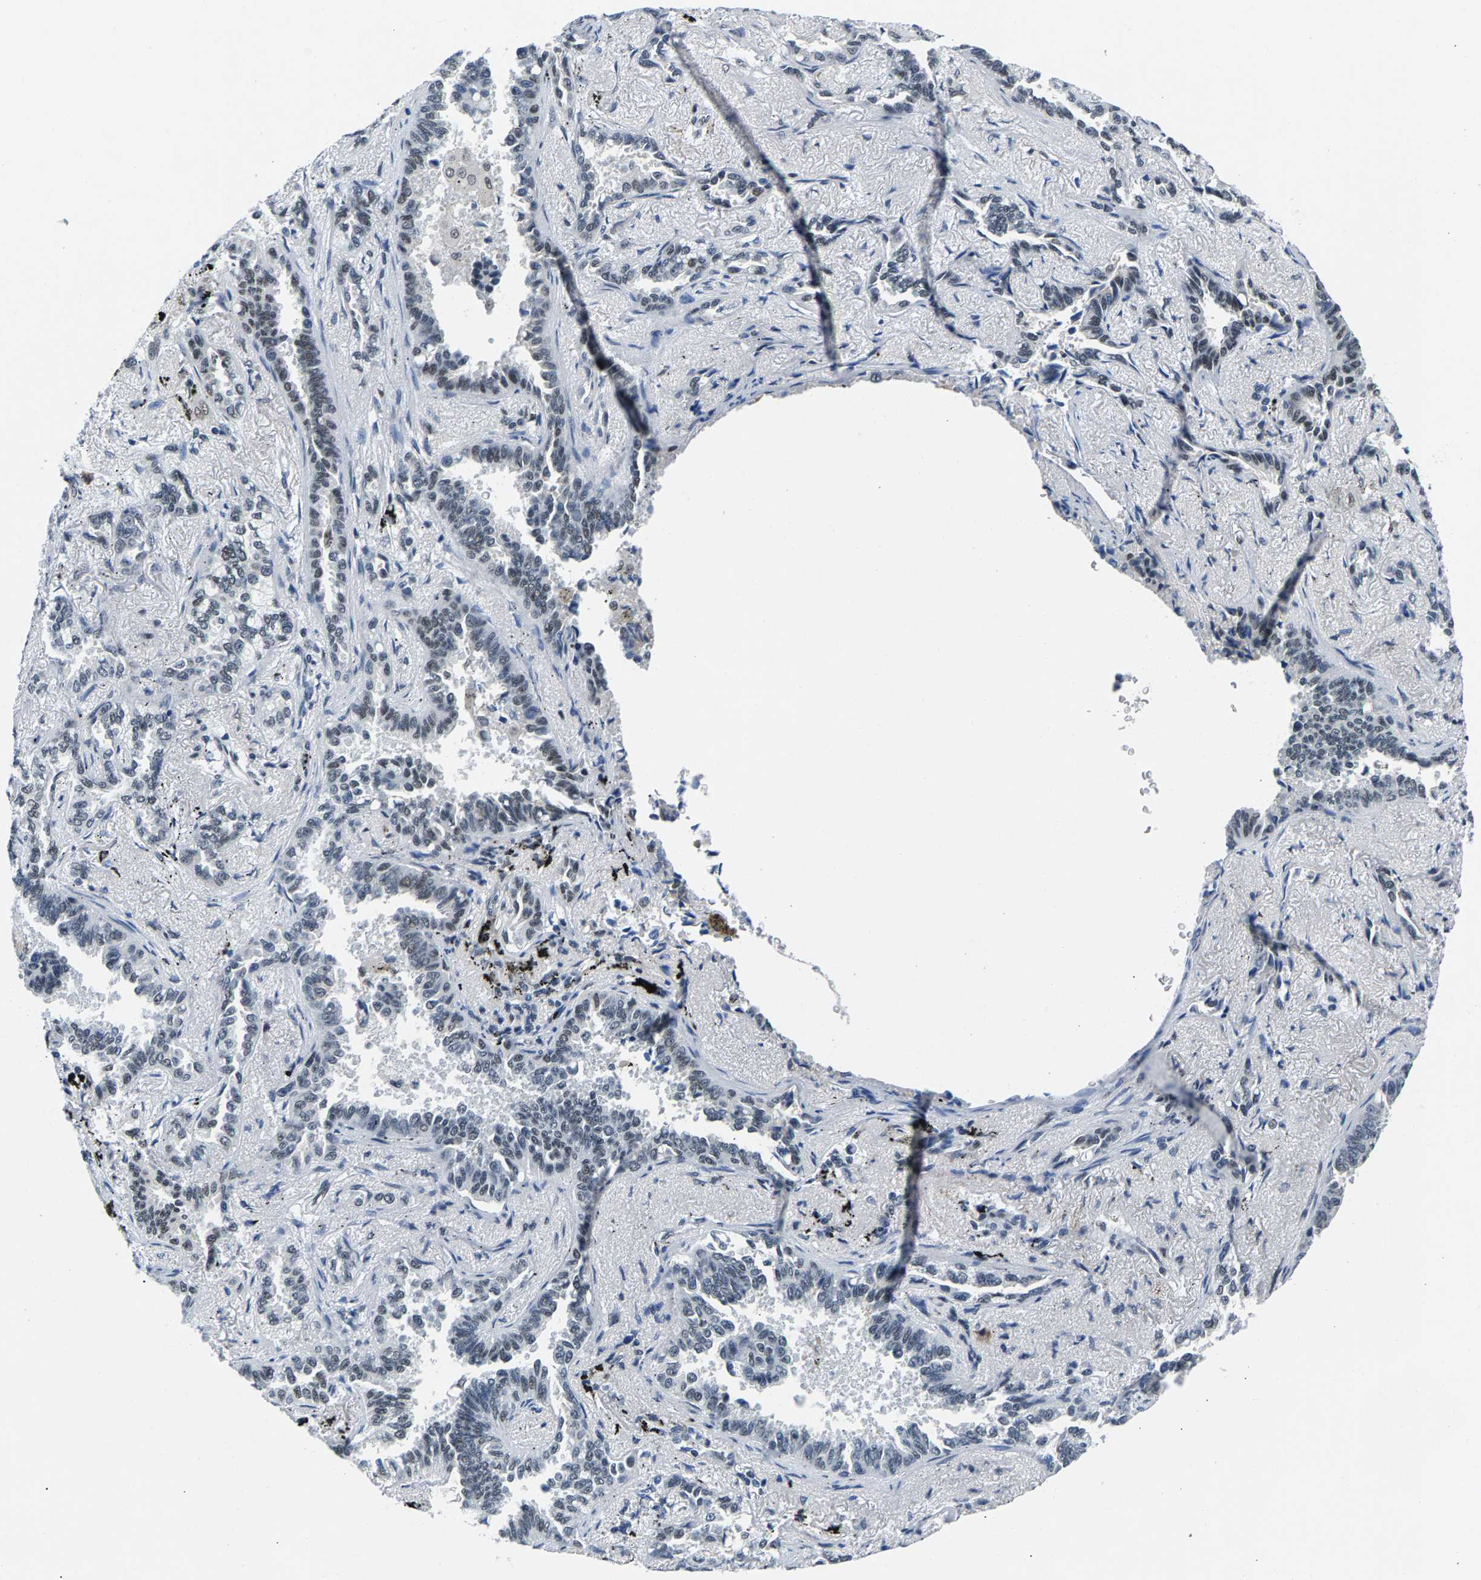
{"staining": {"intensity": "weak", "quantity": "<25%", "location": "nuclear"}, "tissue": "lung cancer", "cell_type": "Tumor cells", "image_type": "cancer", "snomed": [{"axis": "morphology", "description": "Adenocarcinoma, NOS"}, {"axis": "topography", "description": "Lung"}], "caption": "DAB (3,3'-diaminobenzidine) immunohistochemical staining of lung cancer (adenocarcinoma) demonstrates no significant expression in tumor cells. (DAB IHC visualized using brightfield microscopy, high magnification).", "gene": "ATF2", "patient": {"sex": "male", "age": 59}}